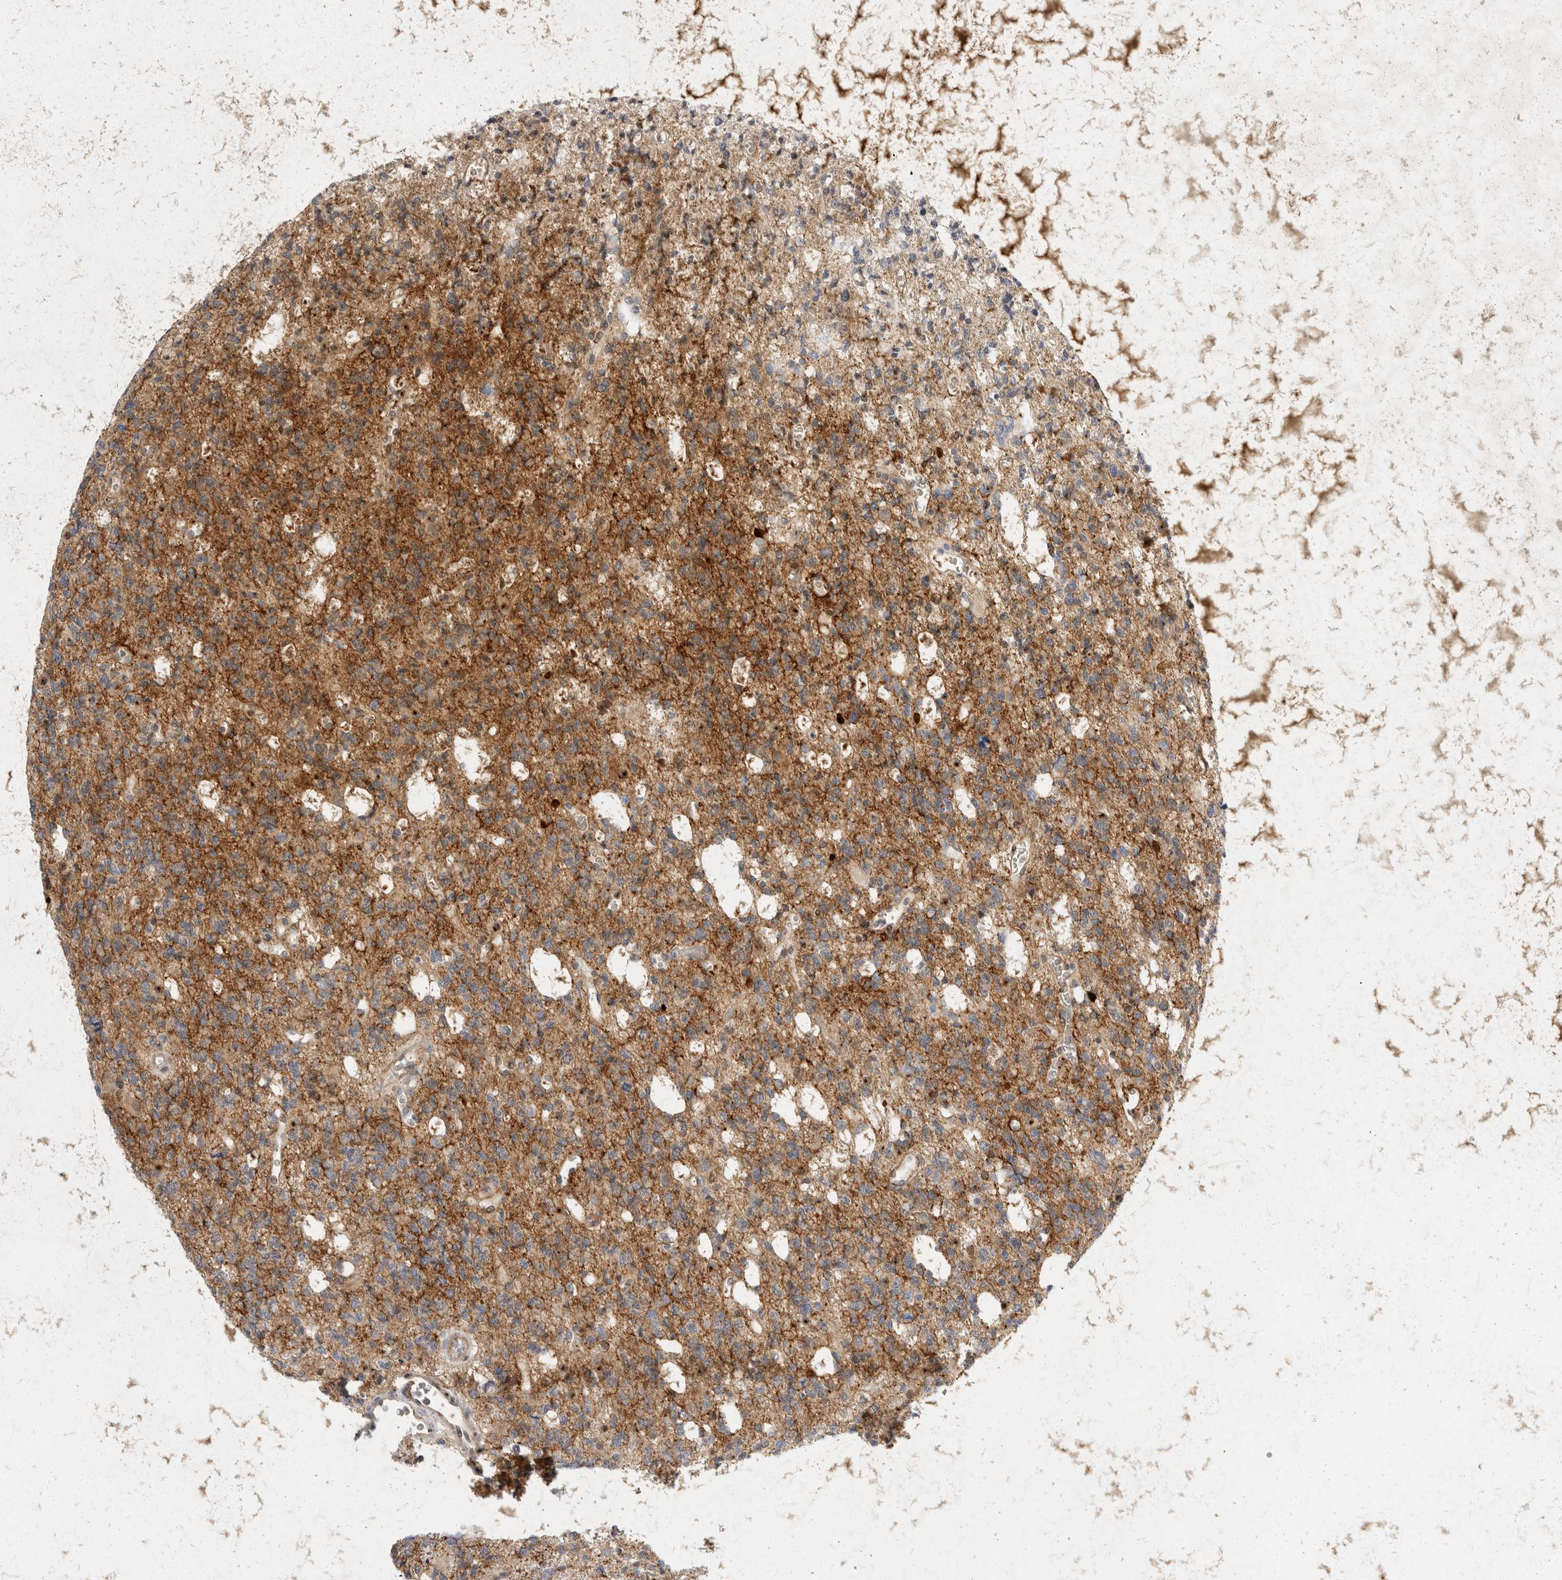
{"staining": {"intensity": "moderate", "quantity": ">75%", "location": "cytoplasmic/membranous"}, "tissue": "glioma", "cell_type": "Tumor cells", "image_type": "cancer", "snomed": [{"axis": "morphology", "description": "Glioma, malignant, High grade"}, {"axis": "topography", "description": "Brain"}], "caption": "Protein expression analysis of human malignant glioma (high-grade) reveals moderate cytoplasmic/membranous staining in about >75% of tumor cells.", "gene": "TOM1L2", "patient": {"sex": "female", "age": 62}}